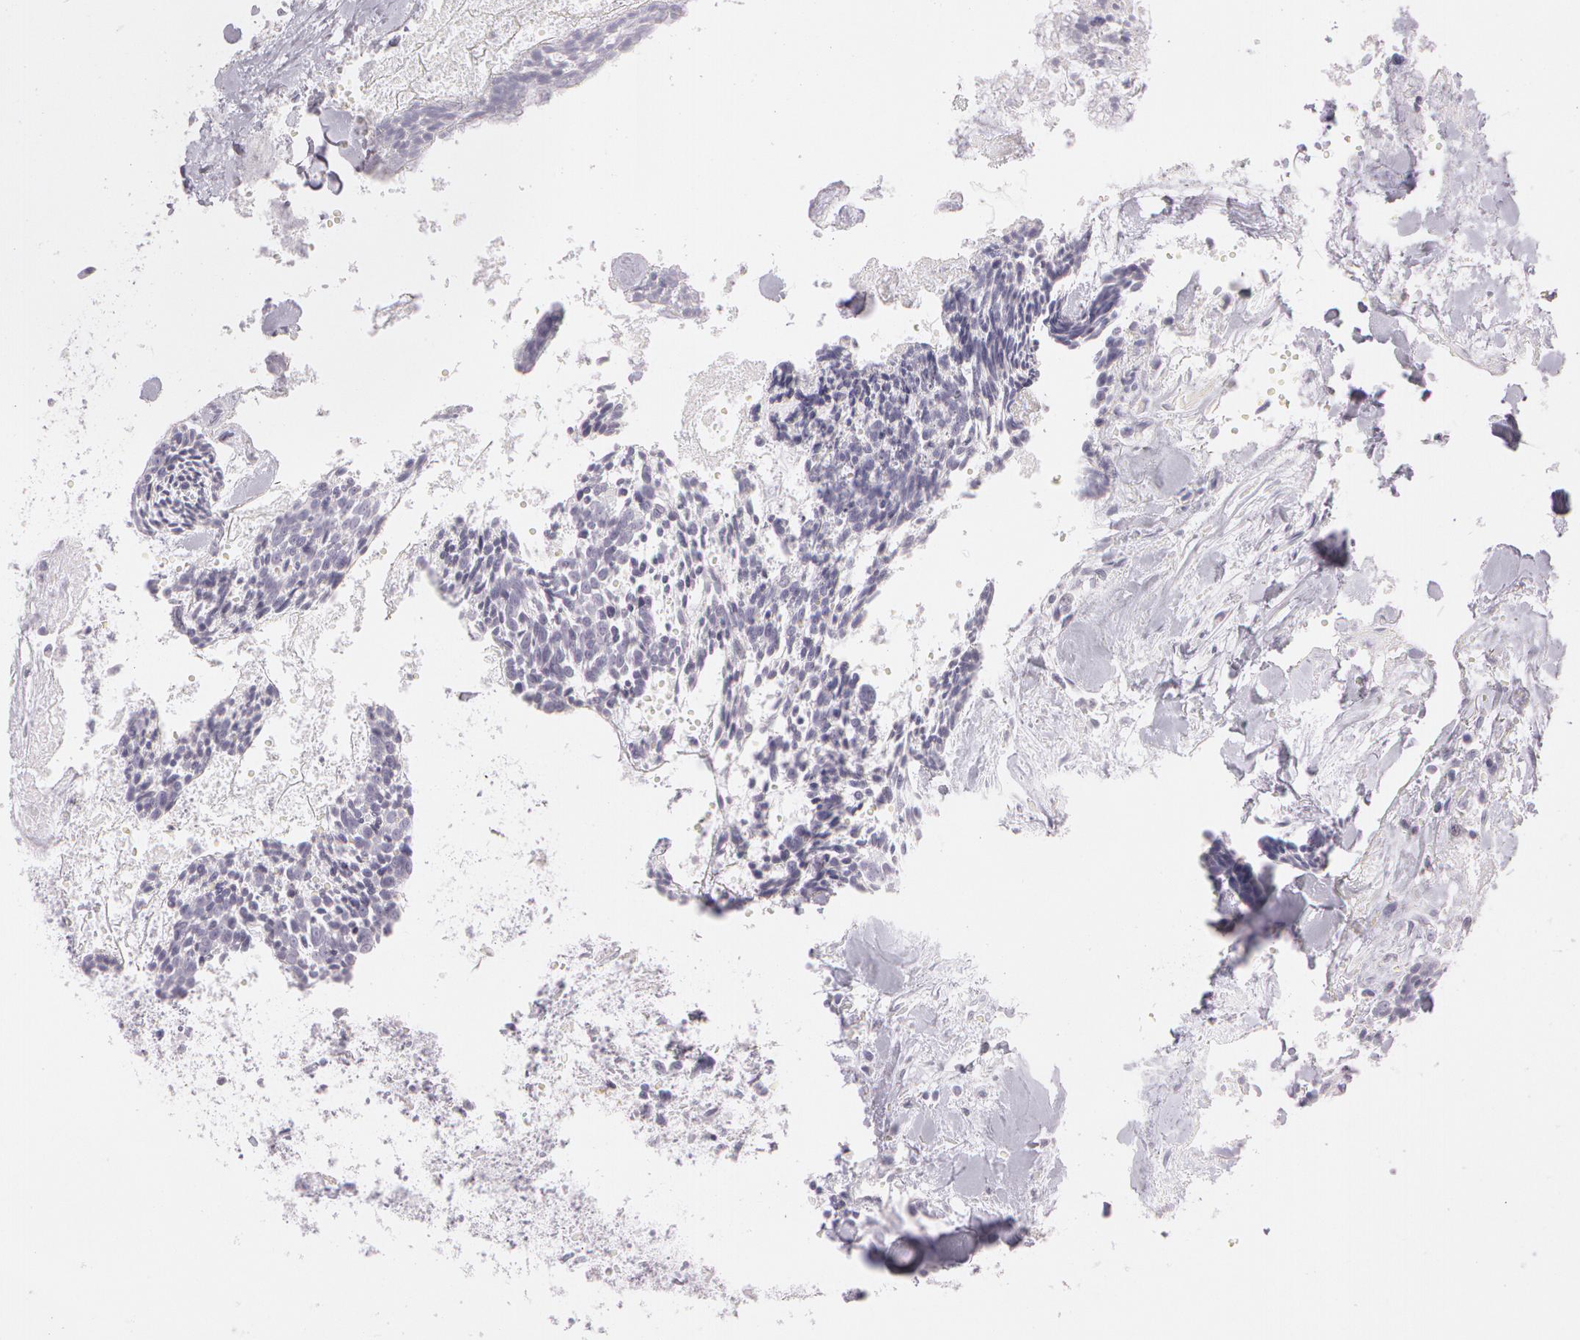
{"staining": {"intensity": "negative", "quantity": "none", "location": "none"}, "tissue": "head and neck cancer", "cell_type": "Tumor cells", "image_type": "cancer", "snomed": [{"axis": "morphology", "description": "Squamous cell carcinoma, NOS"}, {"axis": "topography", "description": "Salivary gland"}, {"axis": "topography", "description": "Head-Neck"}], "caption": "Tumor cells show no significant staining in head and neck squamous cell carcinoma.", "gene": "OTC", "patient": {"sex": "male", "age": 70}}